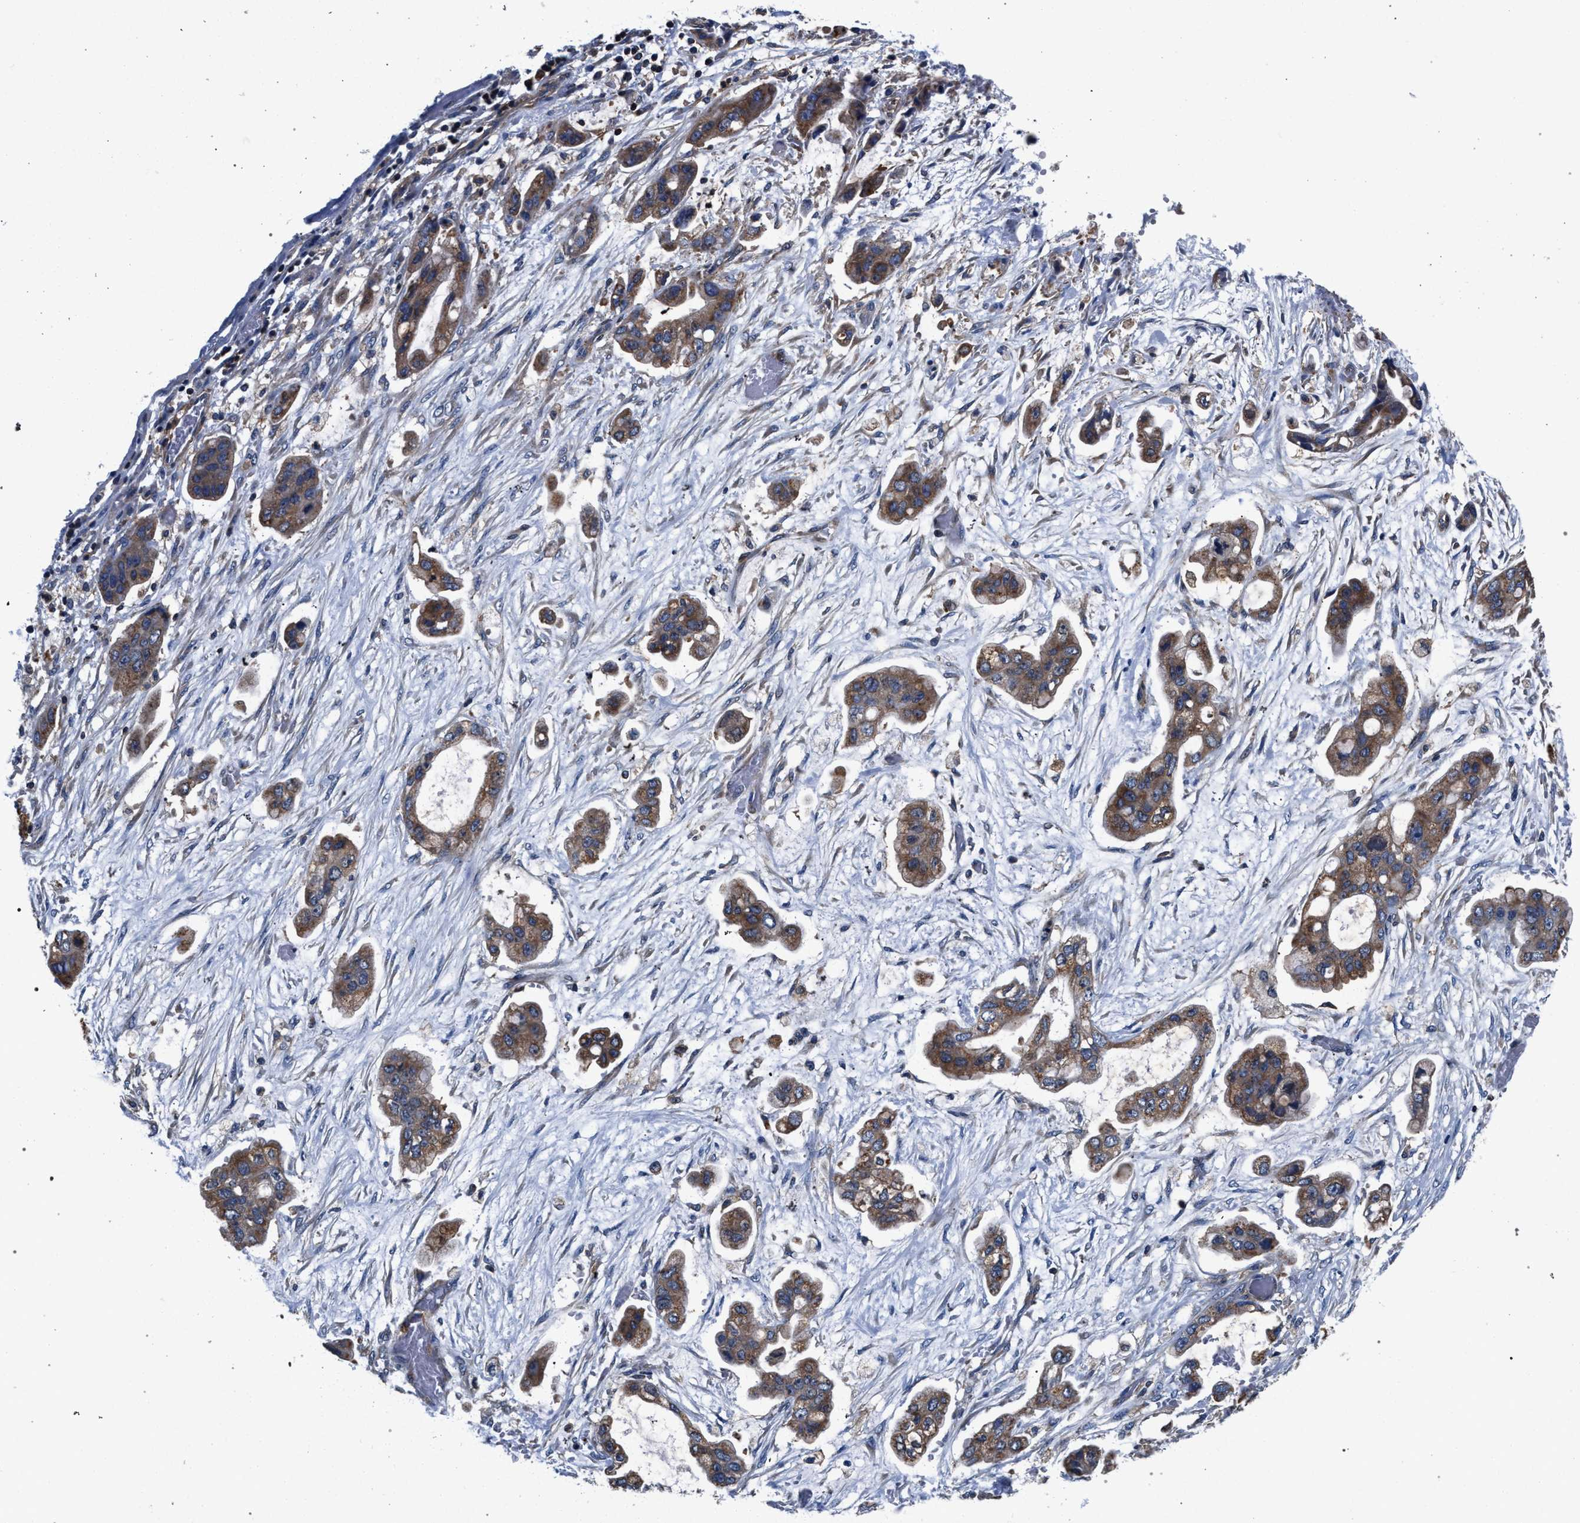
{"staining": {"intensity": "moderate", "quantity": ">75%", "location": "cytoplasmic/membranous"}, "tissue": "stomach cancer", "cell_type": "Tumor cells", "image_type": "cancer", "snomed": [{"axis": "morphology", "description": "Adenocarcinoma, NOS"}, {"axis": "topography", "description": "Stomach"}], "caption": "Tumor cells show medium levels of moderate cytoplasmic/membranous staining in about >75% of cells in stomach cancer (adenocarcinoma). The staining was performed using DAB to visualize the protein expression in brown, while the nuclei were stained in blue with hematoxylin (Magnification: 20x).", "gene": "LASP1", "patient": {"sex": "male", "age": 62}}